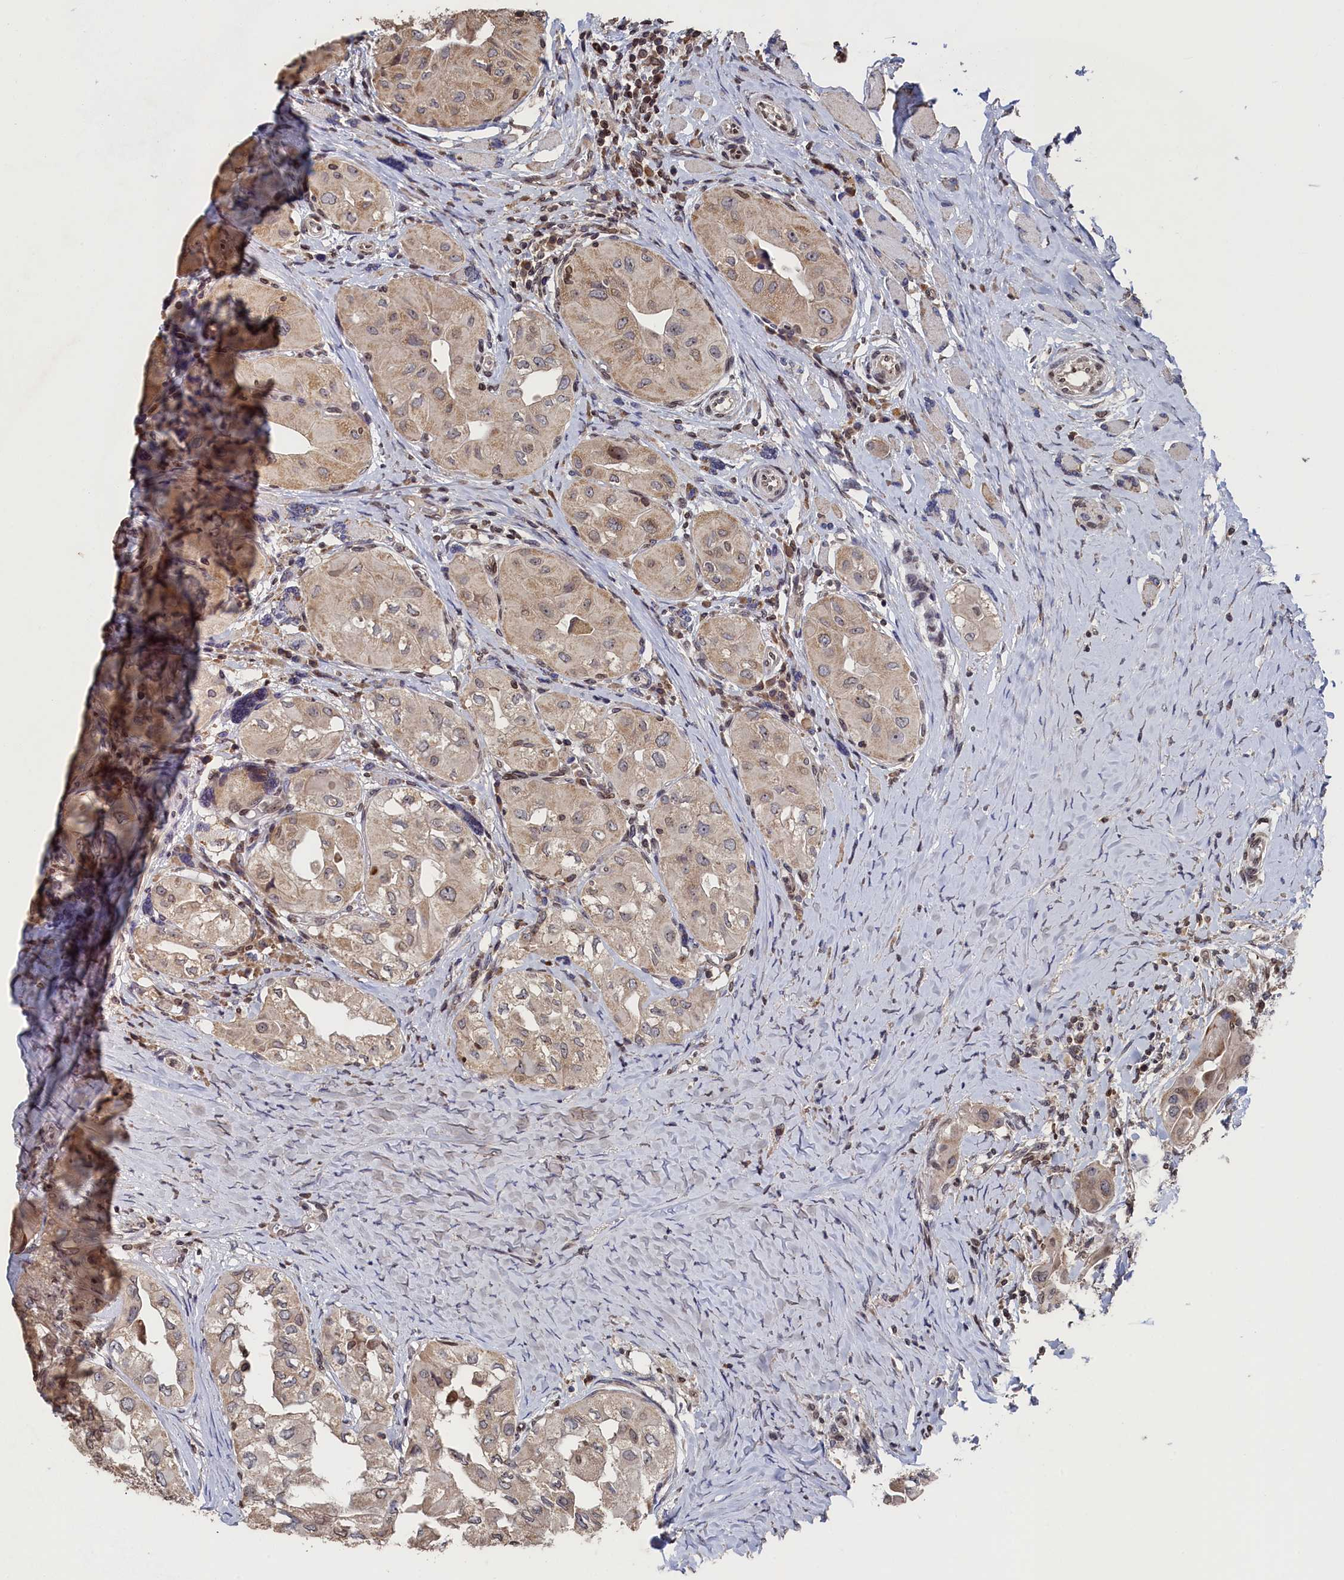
{"staining": {"intensity": "weak", "quantity": ">75%", "location": "cytoplasmic/membranous"}, "tissue": "thyroid cancer", "cell_type": "Tumor cells", "image_type": "cancer", "snomed": [{"axis": "morphology", "description": "Papillary adenocarcinoma, NOS"}, {"axis": "topography", "description": "Thyroid gland"}], "caption": "Immunohistochemical staining of human thyroid papillary adenocarcinoma demonstrates low levels of weak cytoplasmic/membranous positivity in about >75% of tumor cells.", "gene": "ANKEF1", "patient": {"sex": "female", "age": 59}}